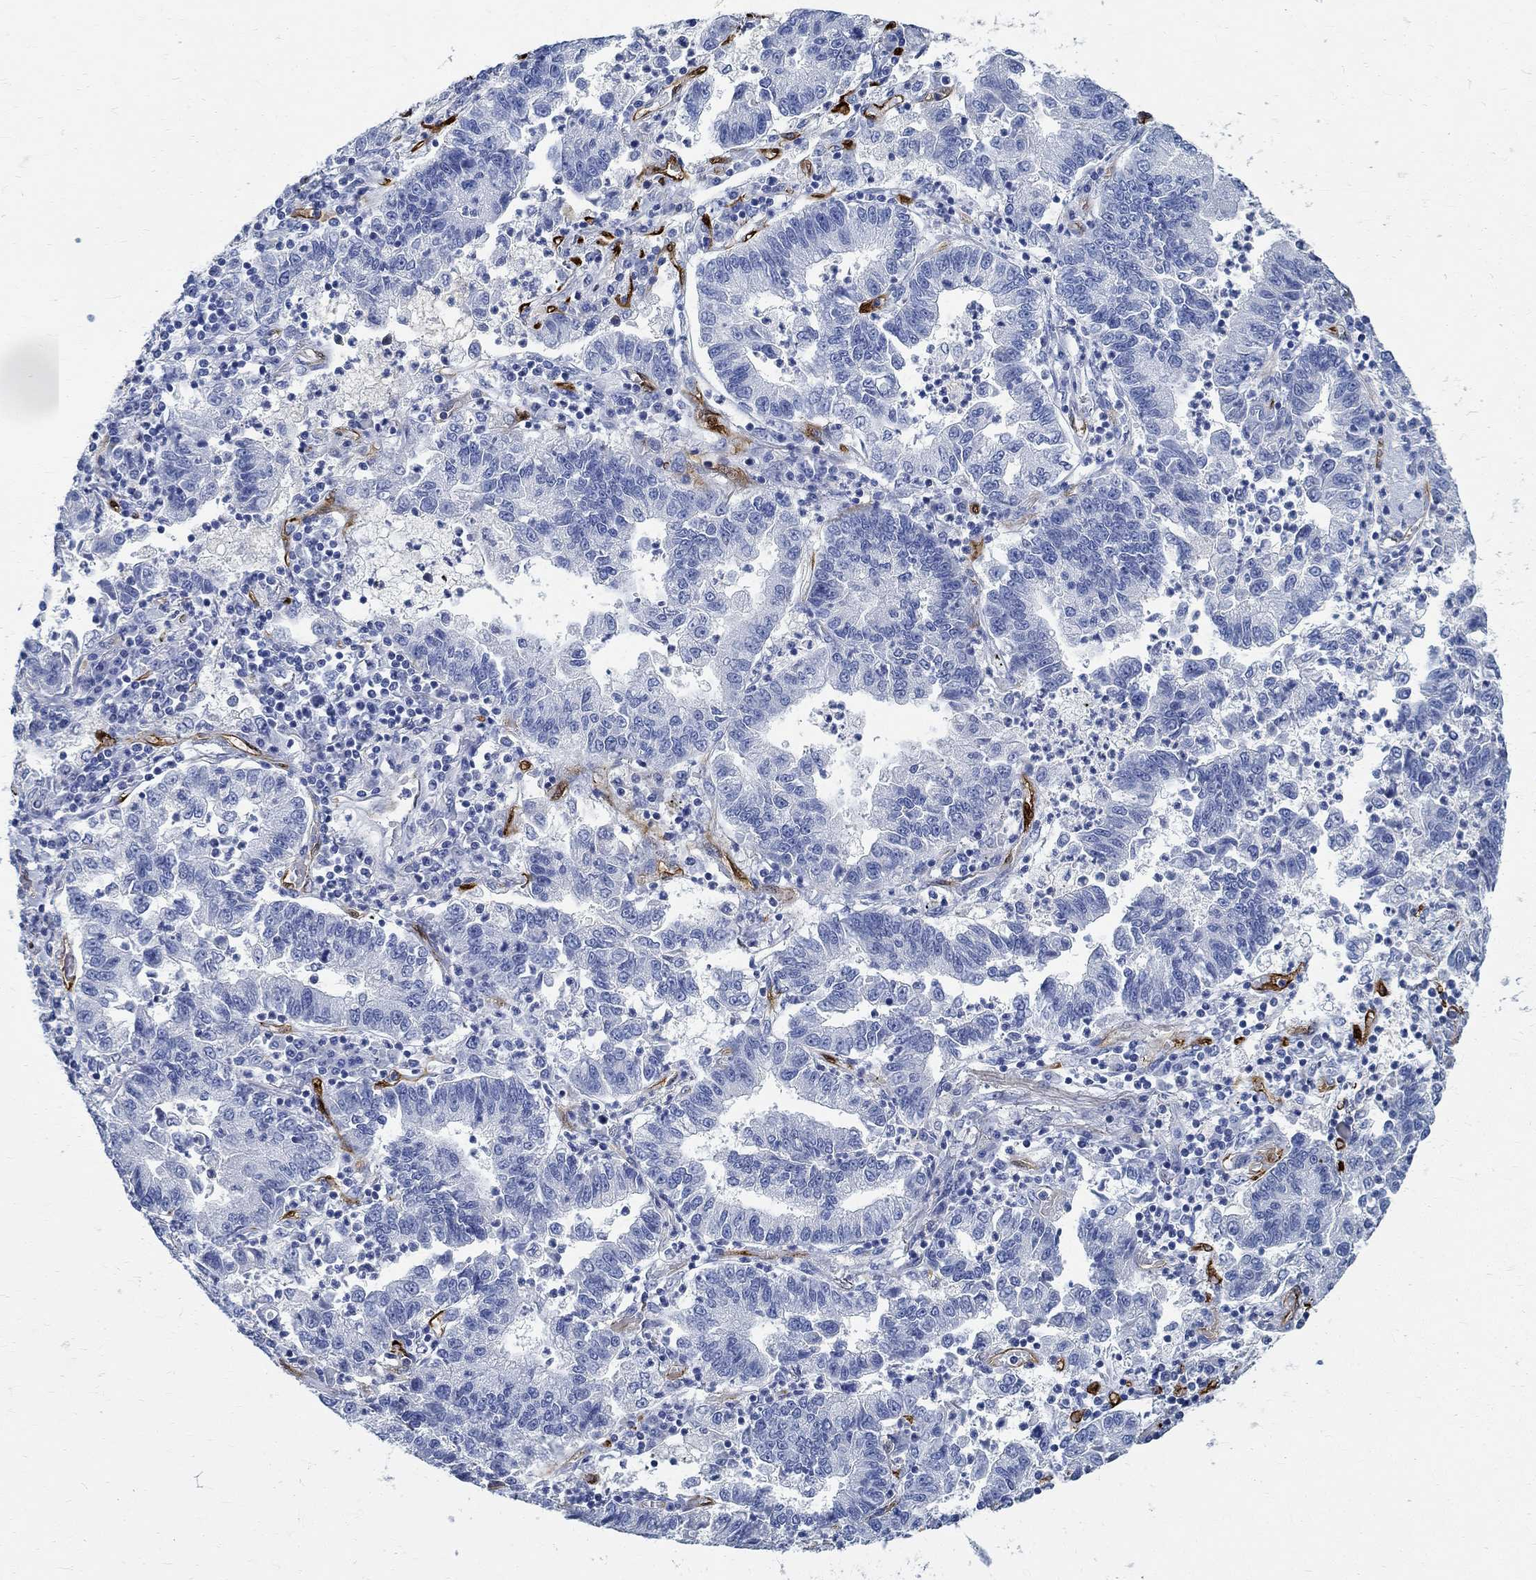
{"staining": {"intensity": "negative", "quantity": "none", "location": "none"}, "tissue": "lung cancer", "cell_type": "Tumor cells", "image_type": "cancer", "snomed": [{"axis": "morphology", "description": "Adenocarcinoma, NOS"}, {"axis": "topography", "description": "Lung"}], "caption": "Immunohistochemical staining of lung adenocarcinoma displays no significant staining in tumor cells. (DAB (3,3'-diaminobenzidine) immunohistochemistry (IHC), high magnification).", "gene": "PRX", "patient": {"sex": "female", "age": 57}}